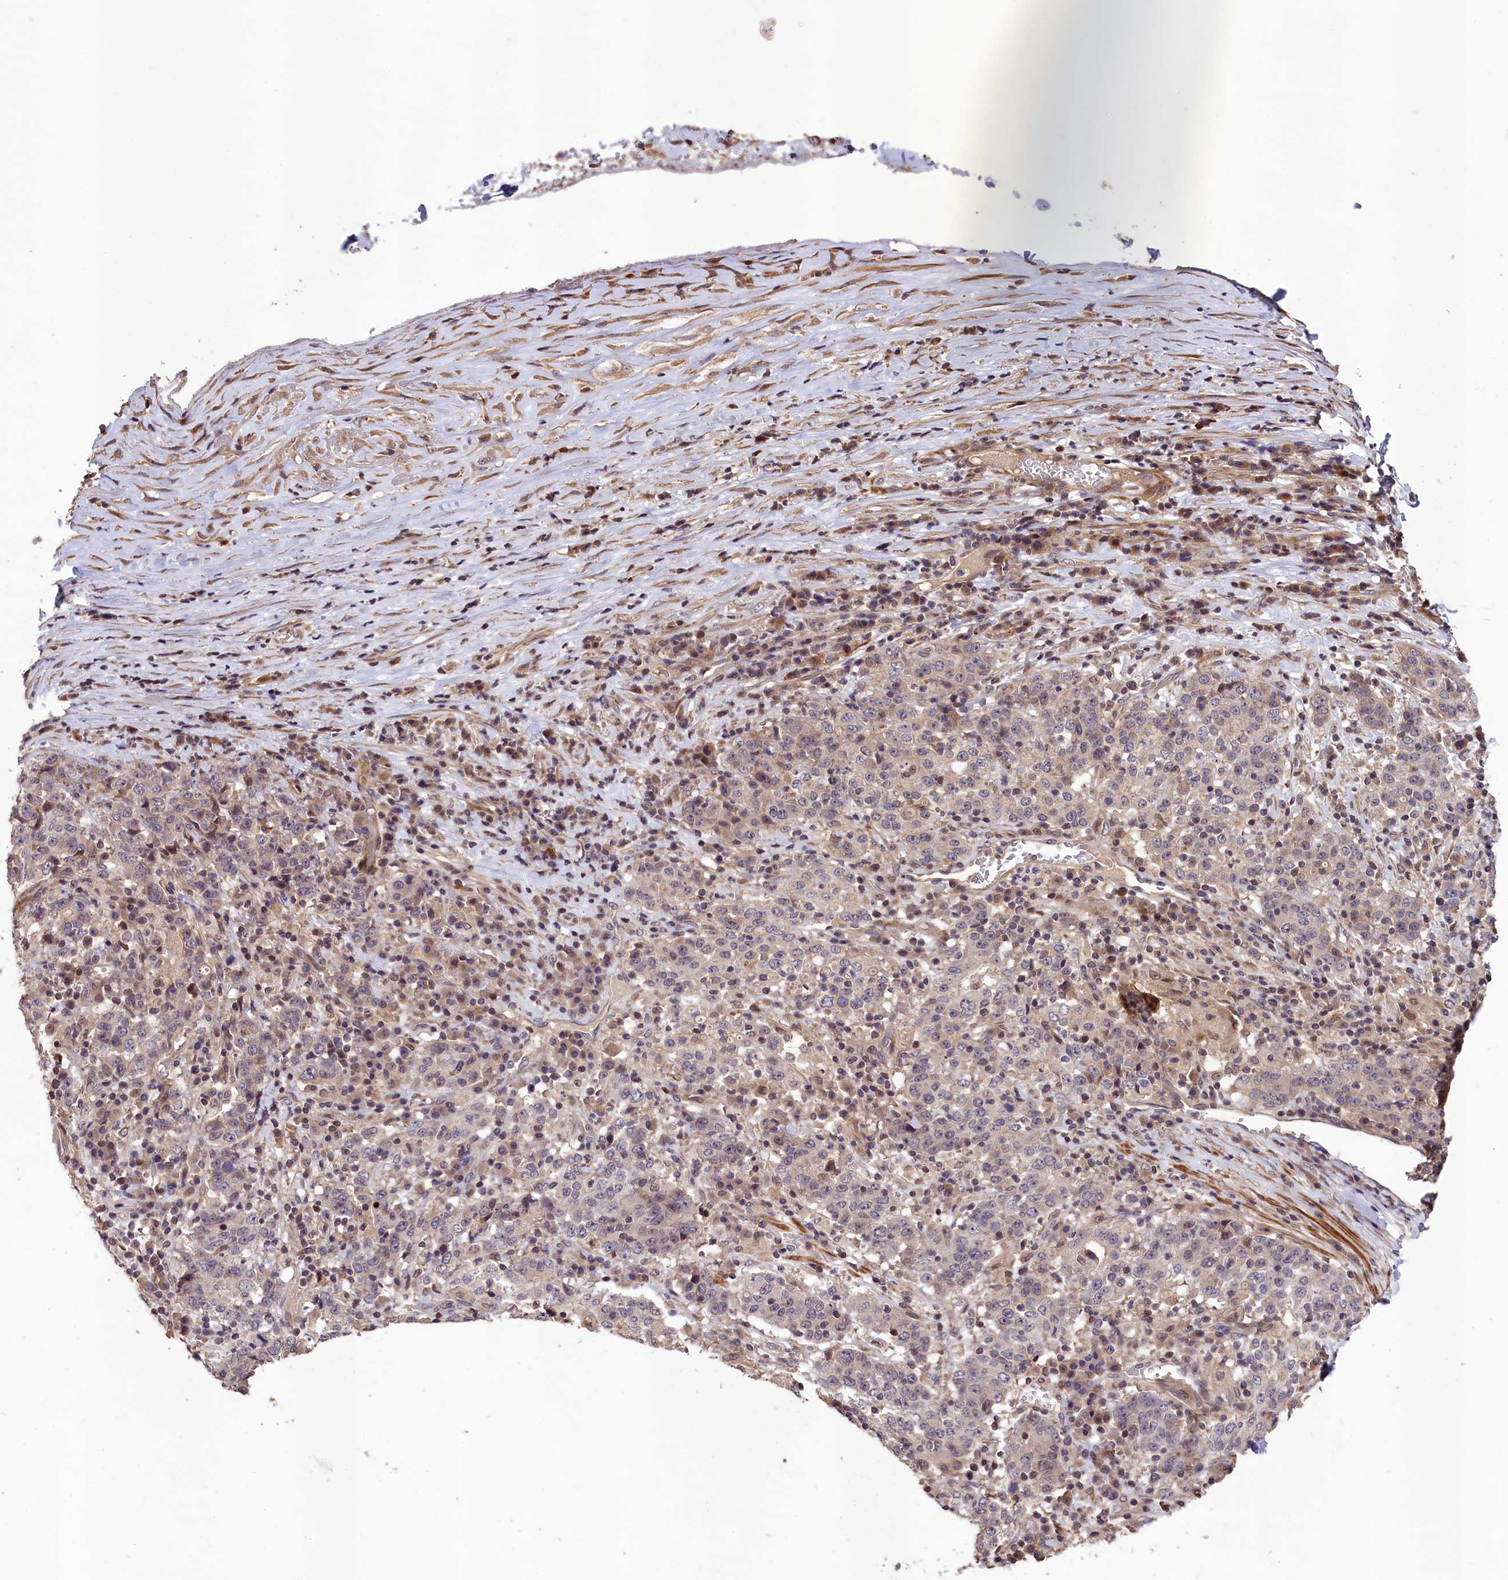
{"staining": {"intensity": "weak", "quantity": "<25%", "location": "cytoplasmic/membranous"}, "tissue": "stomach cancer", "cell_type": "Tumor cells", "image_type": "cancer", "snomed": [{"axis": "morphology", "description": "Adenocarcinoma, NOS"}, {"axis": "topography", "description": "Stomach"}], "caption": "IHC micrograph of neoplastic tissue: human stomach cancer stained with DAB (3,3'-diaminobenzidine) displays no significant protein expression in tumor cells.", "gene": "DNAJB9", "patient": {"sex": "male", "age": 59}}